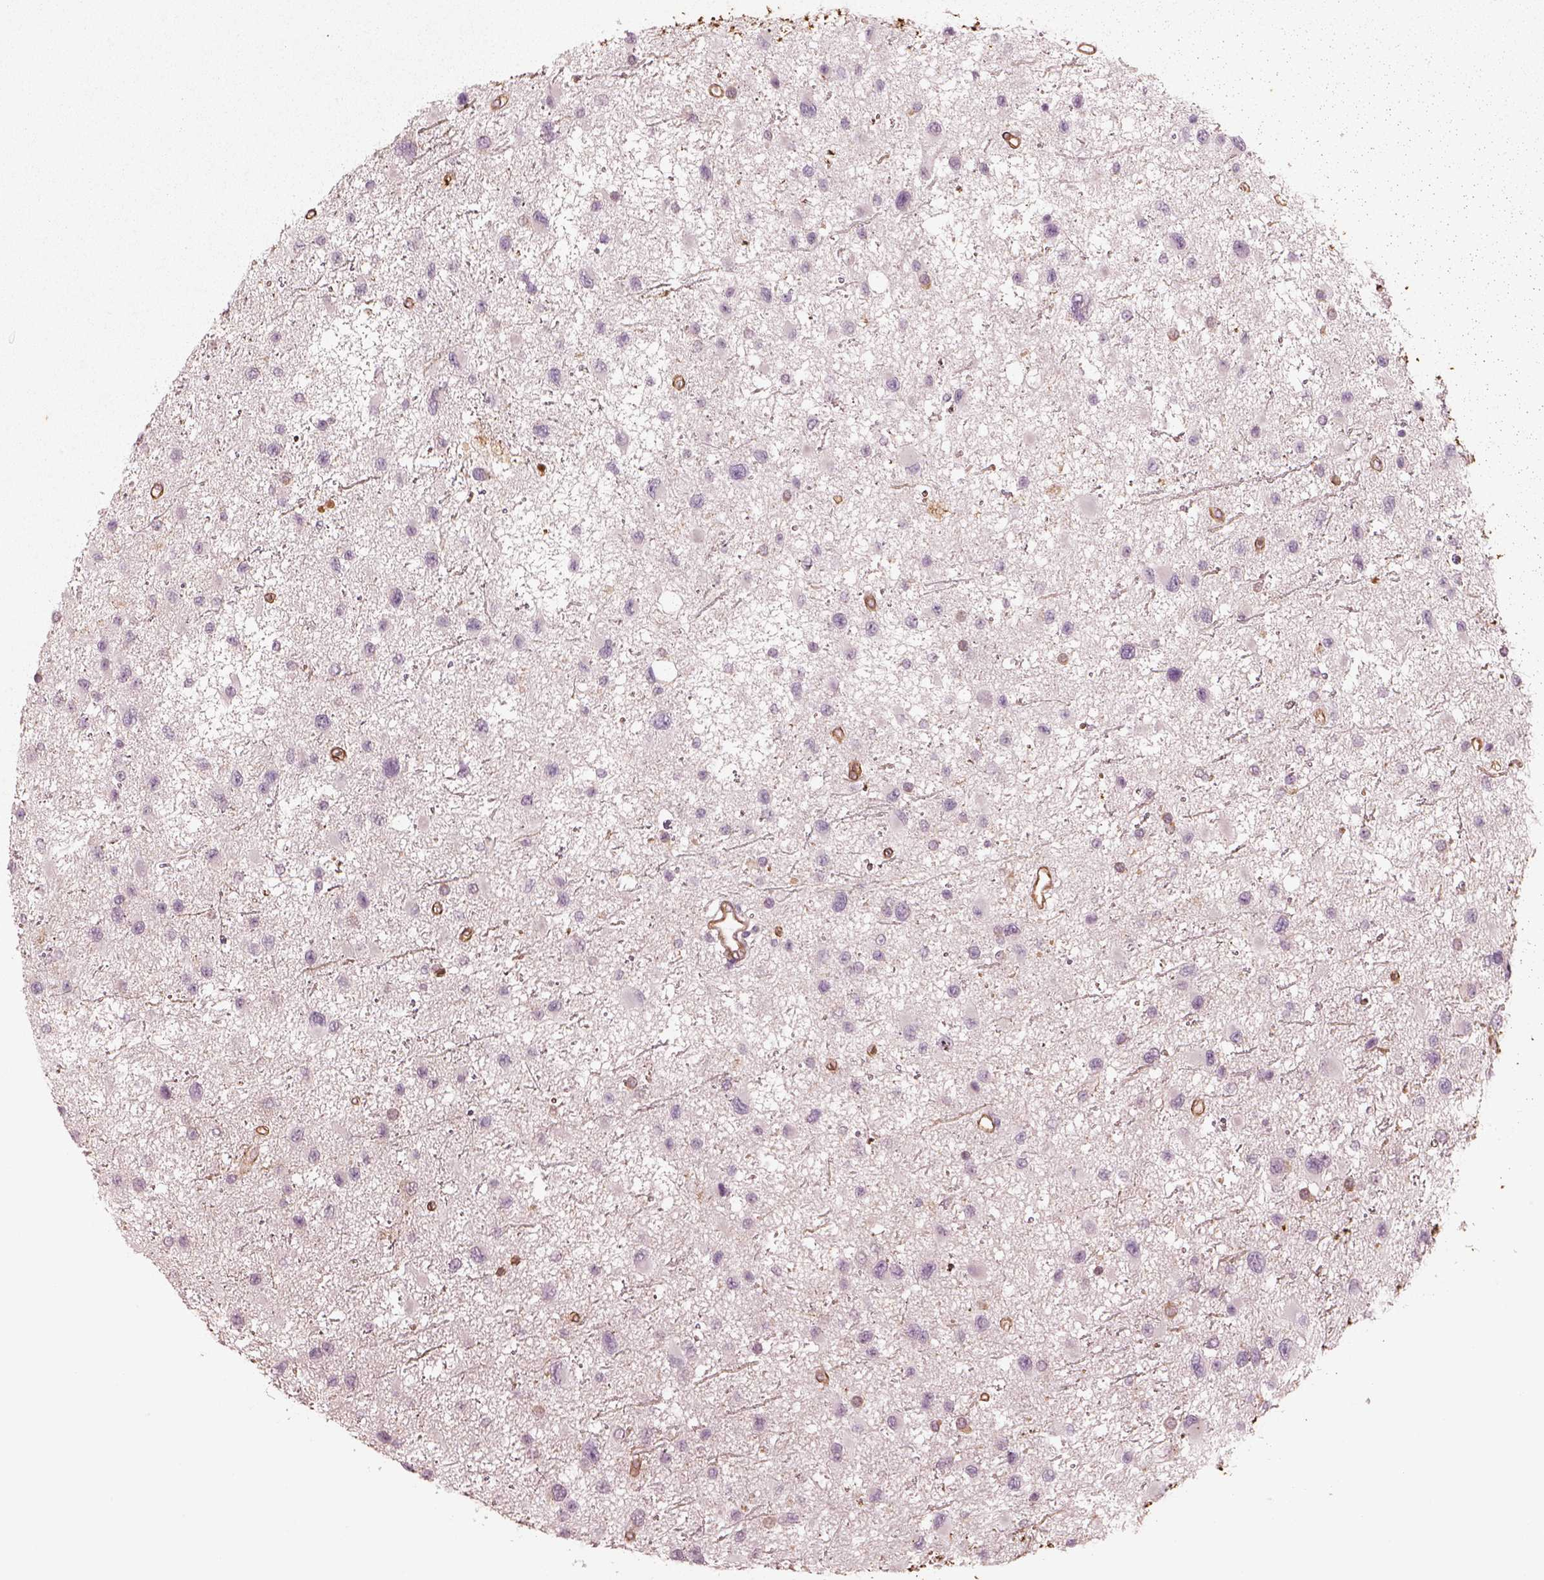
{"staining": {"intensity": "negative", "quantity": "none", "location": "none"}, "tissue": "glioma", "cell_type": "Tumor cells", "image_type": "cancer", "snomed": [{"axis": "morphology", "description": "Glioma, malignant, Low grade"}, {"axis": "topography", "description": "Brain"}], "caption": "Tumor cells show no significant expression in glioma. (DAB immunohistochemistry (IHC) with hematoxylin counter stain).", "gene": "CRYM", "patient": {"sex": "female", "age": 32}}